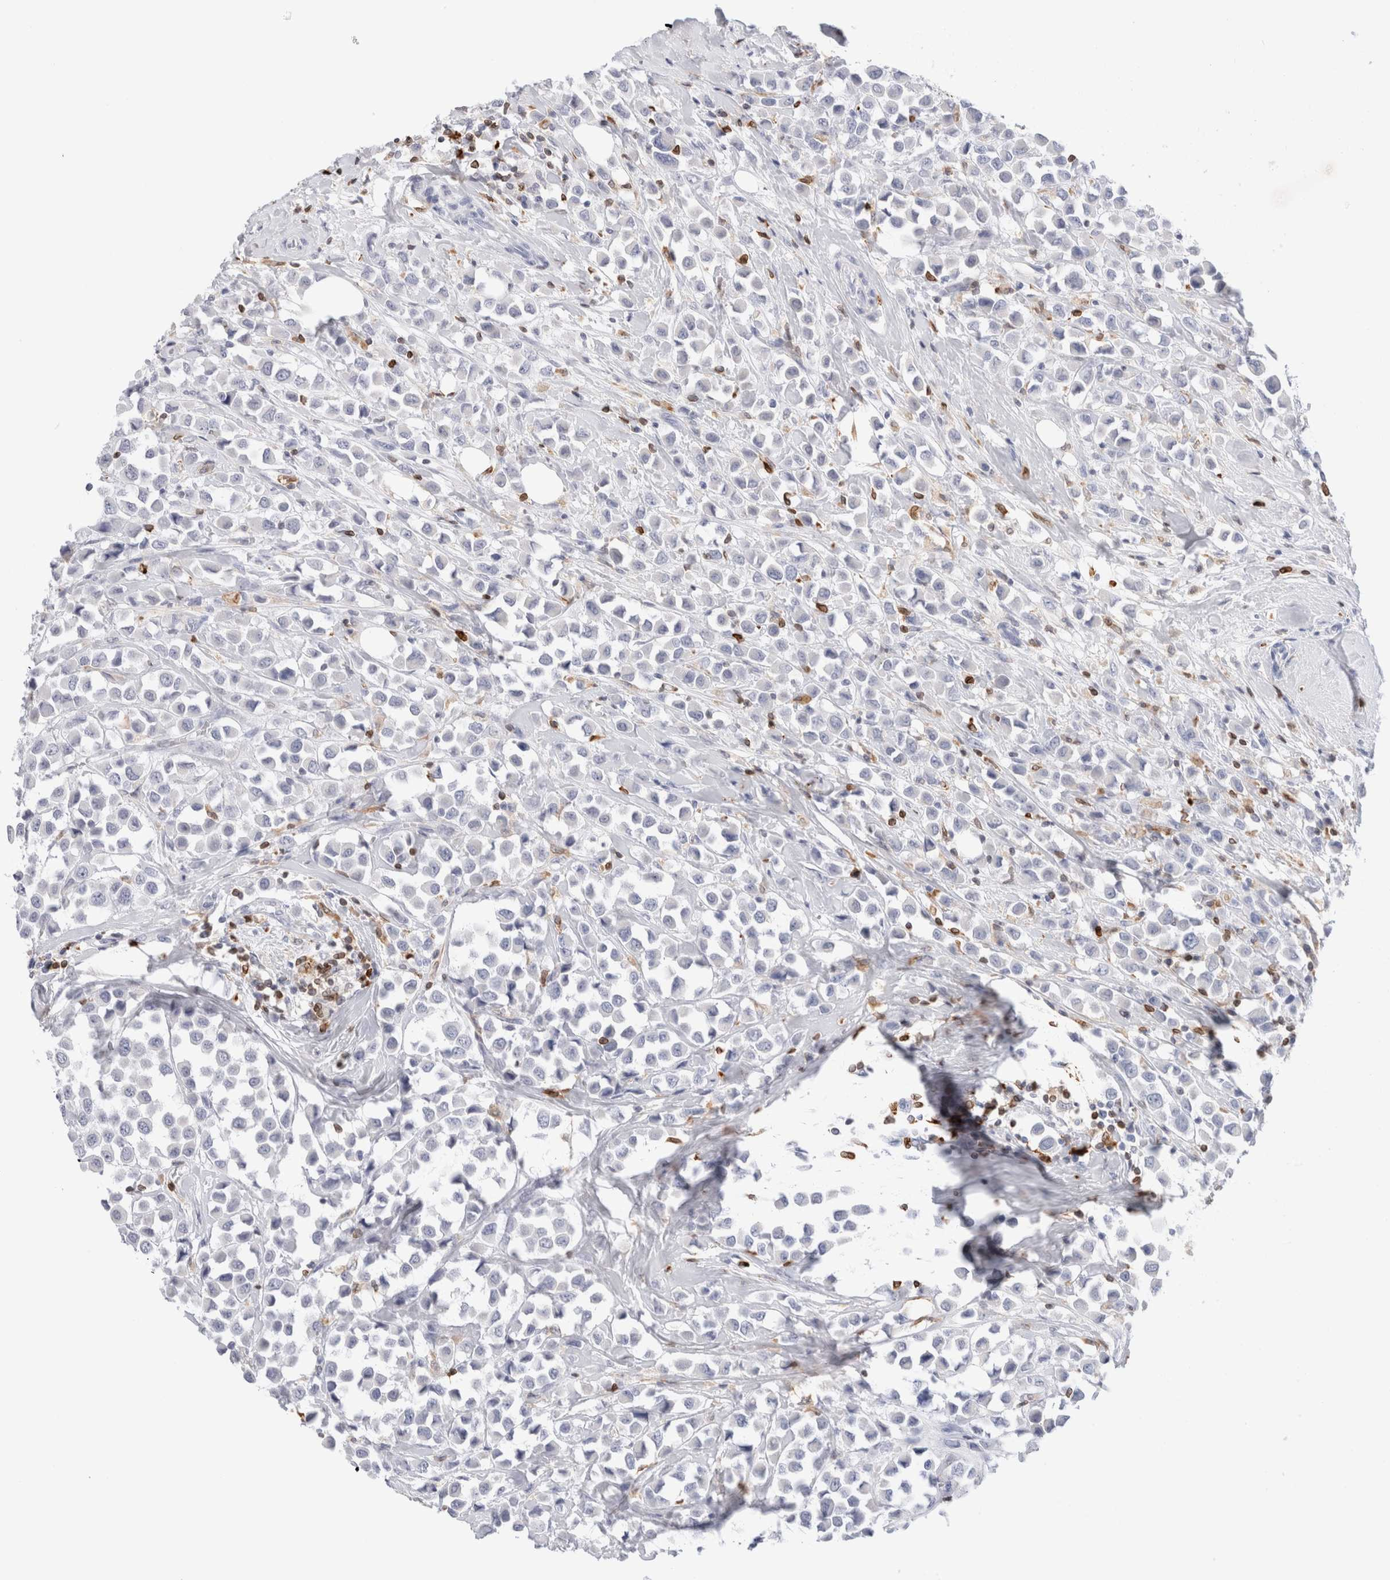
{"staining": {"intensity": "negative", "quantity": "none", "location": "none"}, "tissue": "breast cancer", "cell_type": "Tumor cells", "image_type": "cancer", "snomed": [{"axis": "morphology", "description": "Duct carcinoma"}, {"axis": "topography", "description": "Breast"}], "caption": "DAB immunohistochemical staining of breast cancer (invasive ductal carcinoma) shows no significant expression in tumor cells.", "gene": "ALOX5AP", "patient": {"sex": "female", "age": 61}}